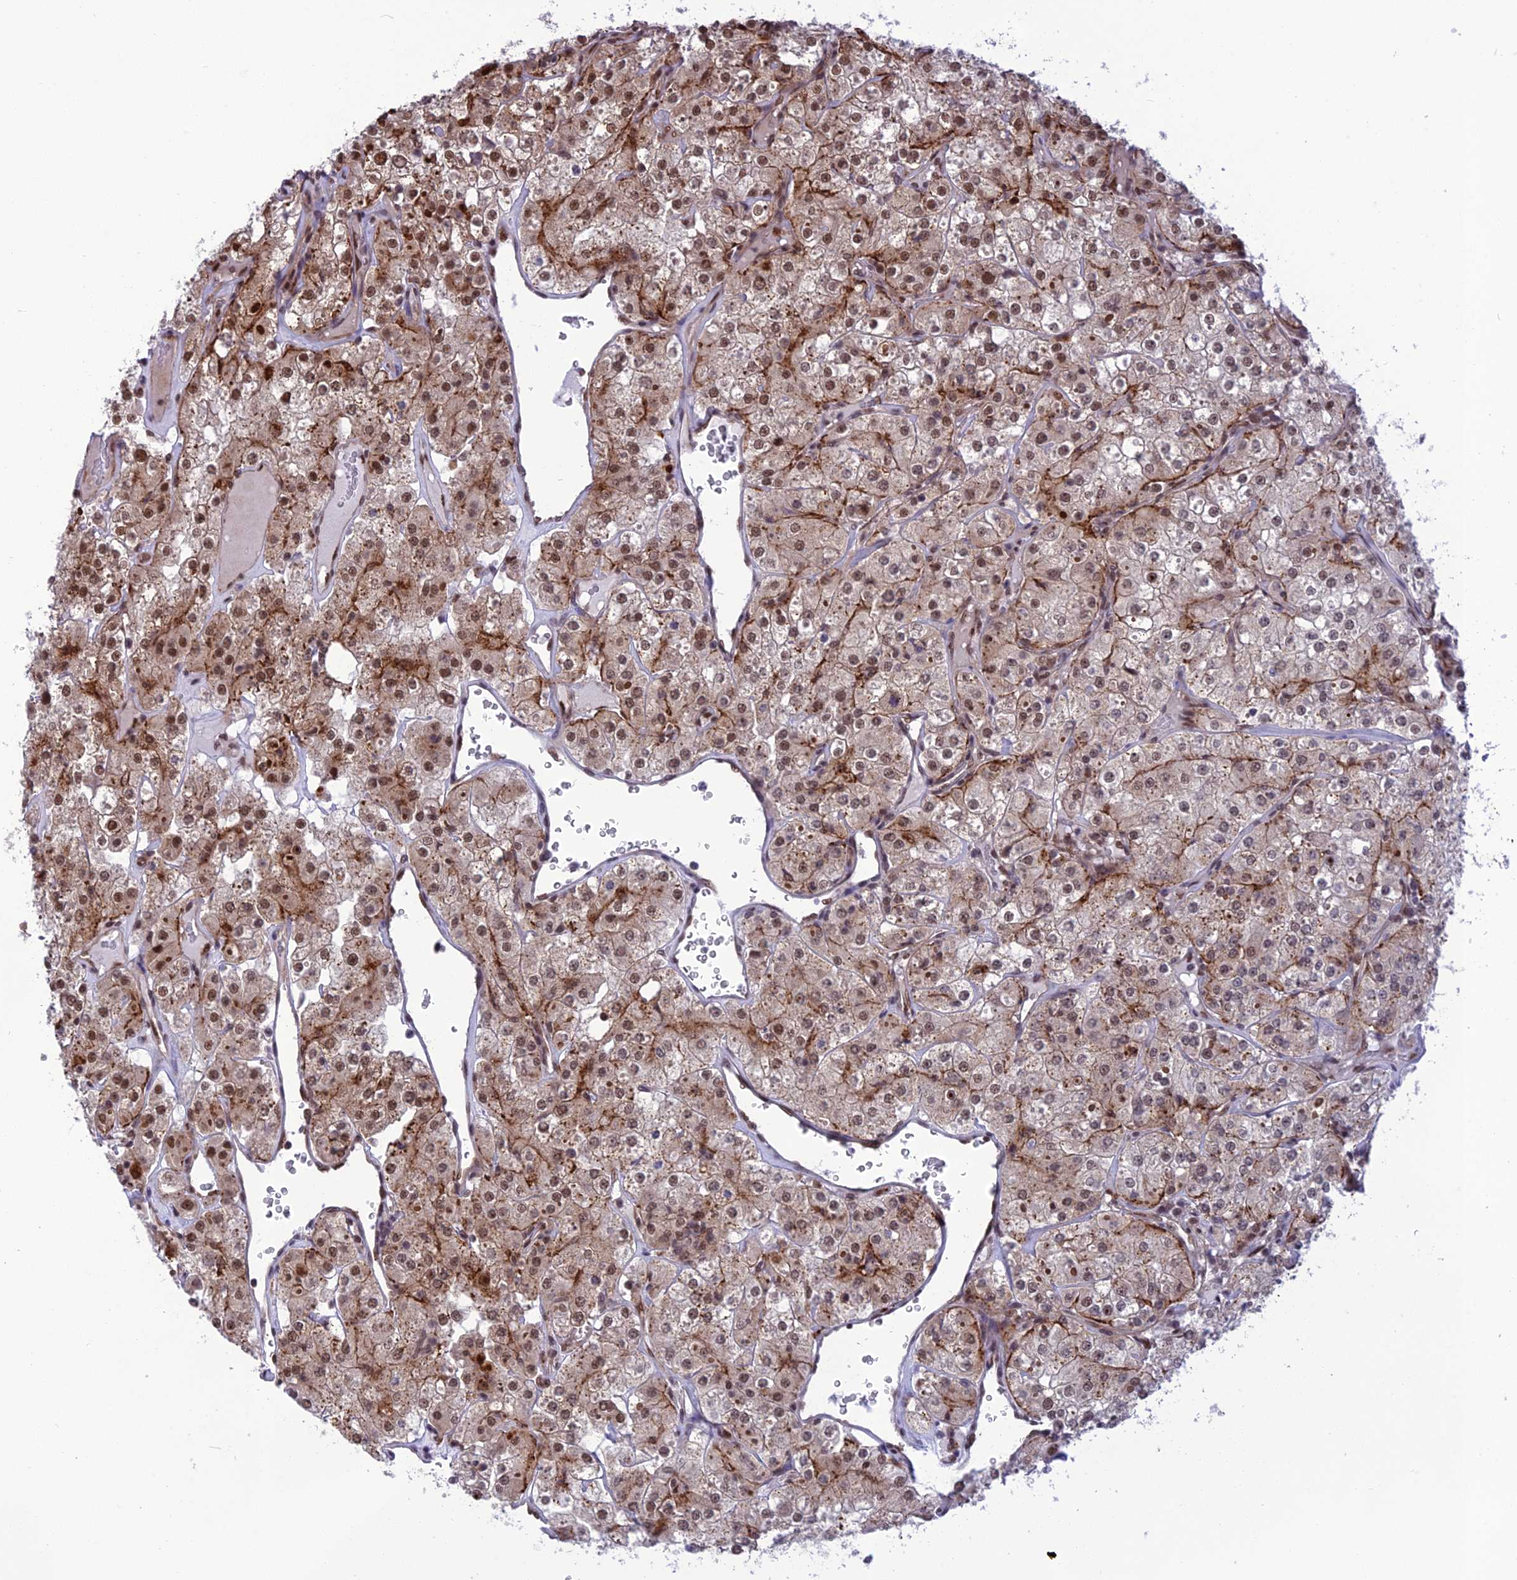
{"staining": {"intensity": "moderate", "quantity": ">75%", "location": "cytoplasmic/membranous,nuclear"}, "tissue": "renal cancer", "cell_type": "Tumor cells", "image_type": "cancer", "snomed": [{"axis": "morphology", "description": "Adenocarcinoma, NOS"}, {"axis": "topography", "description": "Kidney"}], "caption": "A brown stain shows moderate cytoplasmic/membranous and nuclear expression of a protein in human renal cancer (adenocarcinoma) tumor cells.", "gene": "RTRAF", "patient": {"sex": "male", "age": 77}}